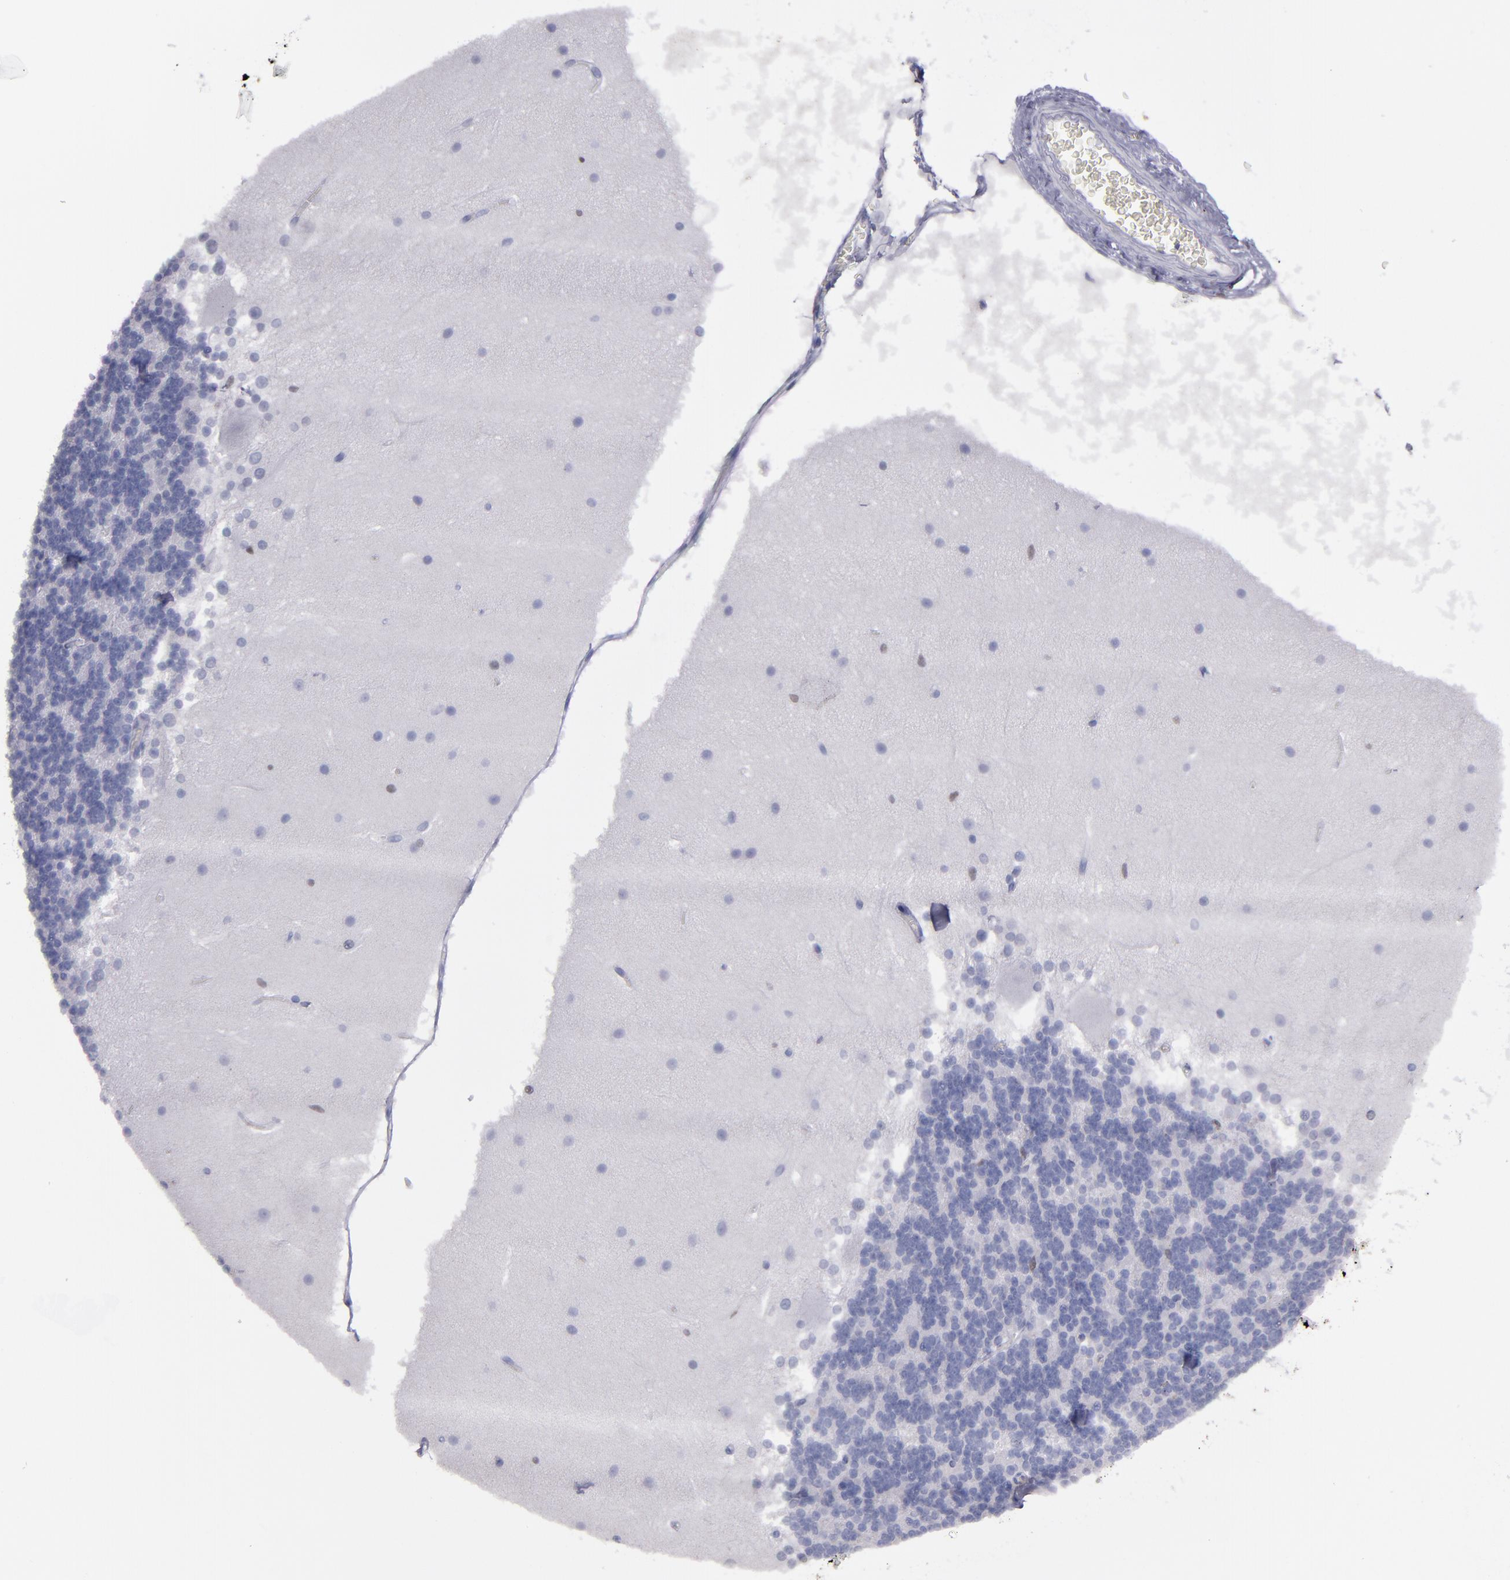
{"staining": {"intensity": "negative", "quantity": "none", "location": "none"}, "tissue": "cerebellum", "cell_type": "Cells in granular layer", "image_type": "normal", "snomed": [{"axis": "morphology", "description": "Normal tissue, NOS"}, {"axis": "topography", "description": "Cerebellum"}], "caption": "High power microscopy photomicrograph of an immunohistochemistry (IHC) image of unremarkable cerebellum, revealing no significant positivity in cells in granular layer. (DAB immunohistochemistry (IHC), high magnification).", "gene": "IRF8", "patient": {"sex": "female", "age": 19}}